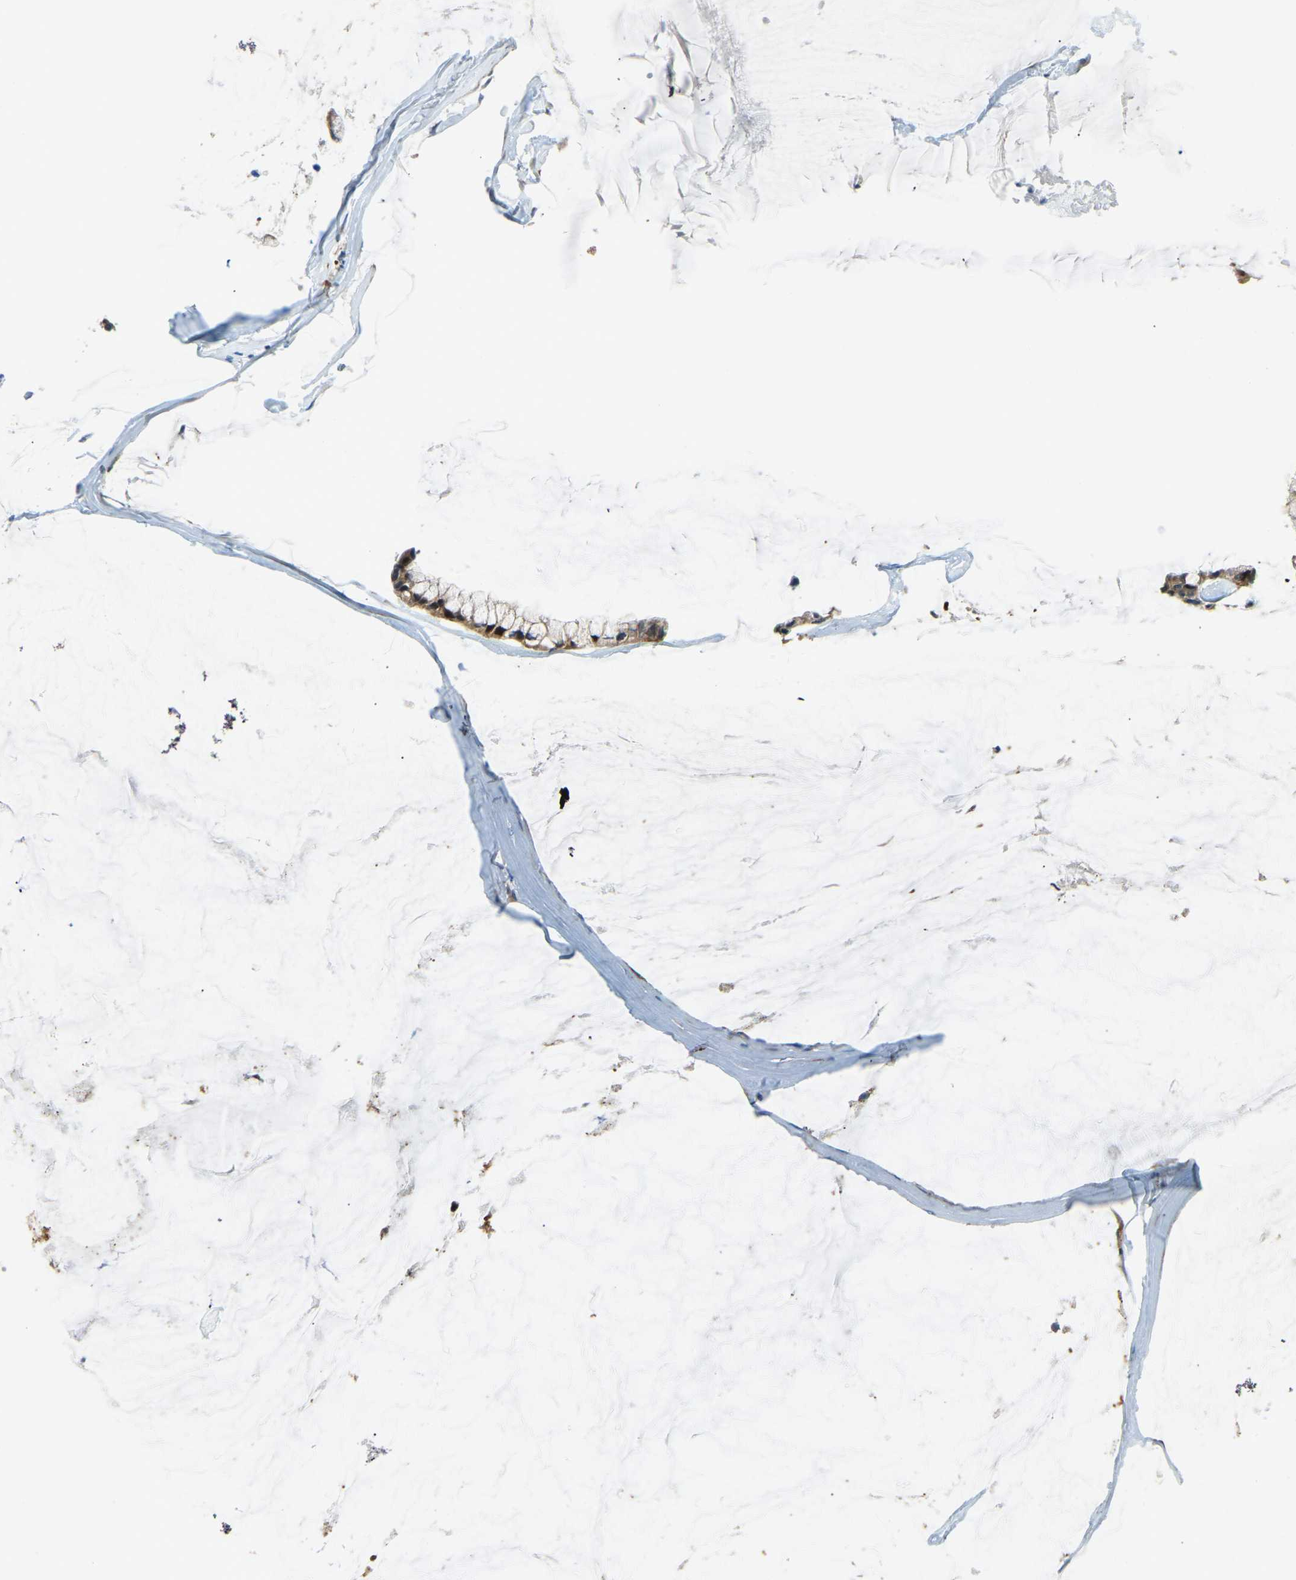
{"staining": {"intensity": "moderate", "quantity": ">75%", "location": "cytoplasmic/membranous"}, "tissue": "ovarian cancer", "cell_type": "Tumor cells", "image_type": "cancer", "snomed": [{"axis": "morphology", "description": "Cystadenocarcinoma, mucinous, NOS"}, {"axis": "topography", "description": "Ovary"}], "caption": "The image reveals immunohistochemical staining of ovarian cancer. There is moderate cytoplasmic/membranous expression is seen in approximately >75% of tumor cells.", "gene": "NME8", "patient": {"sex": "female", "age": 39}}